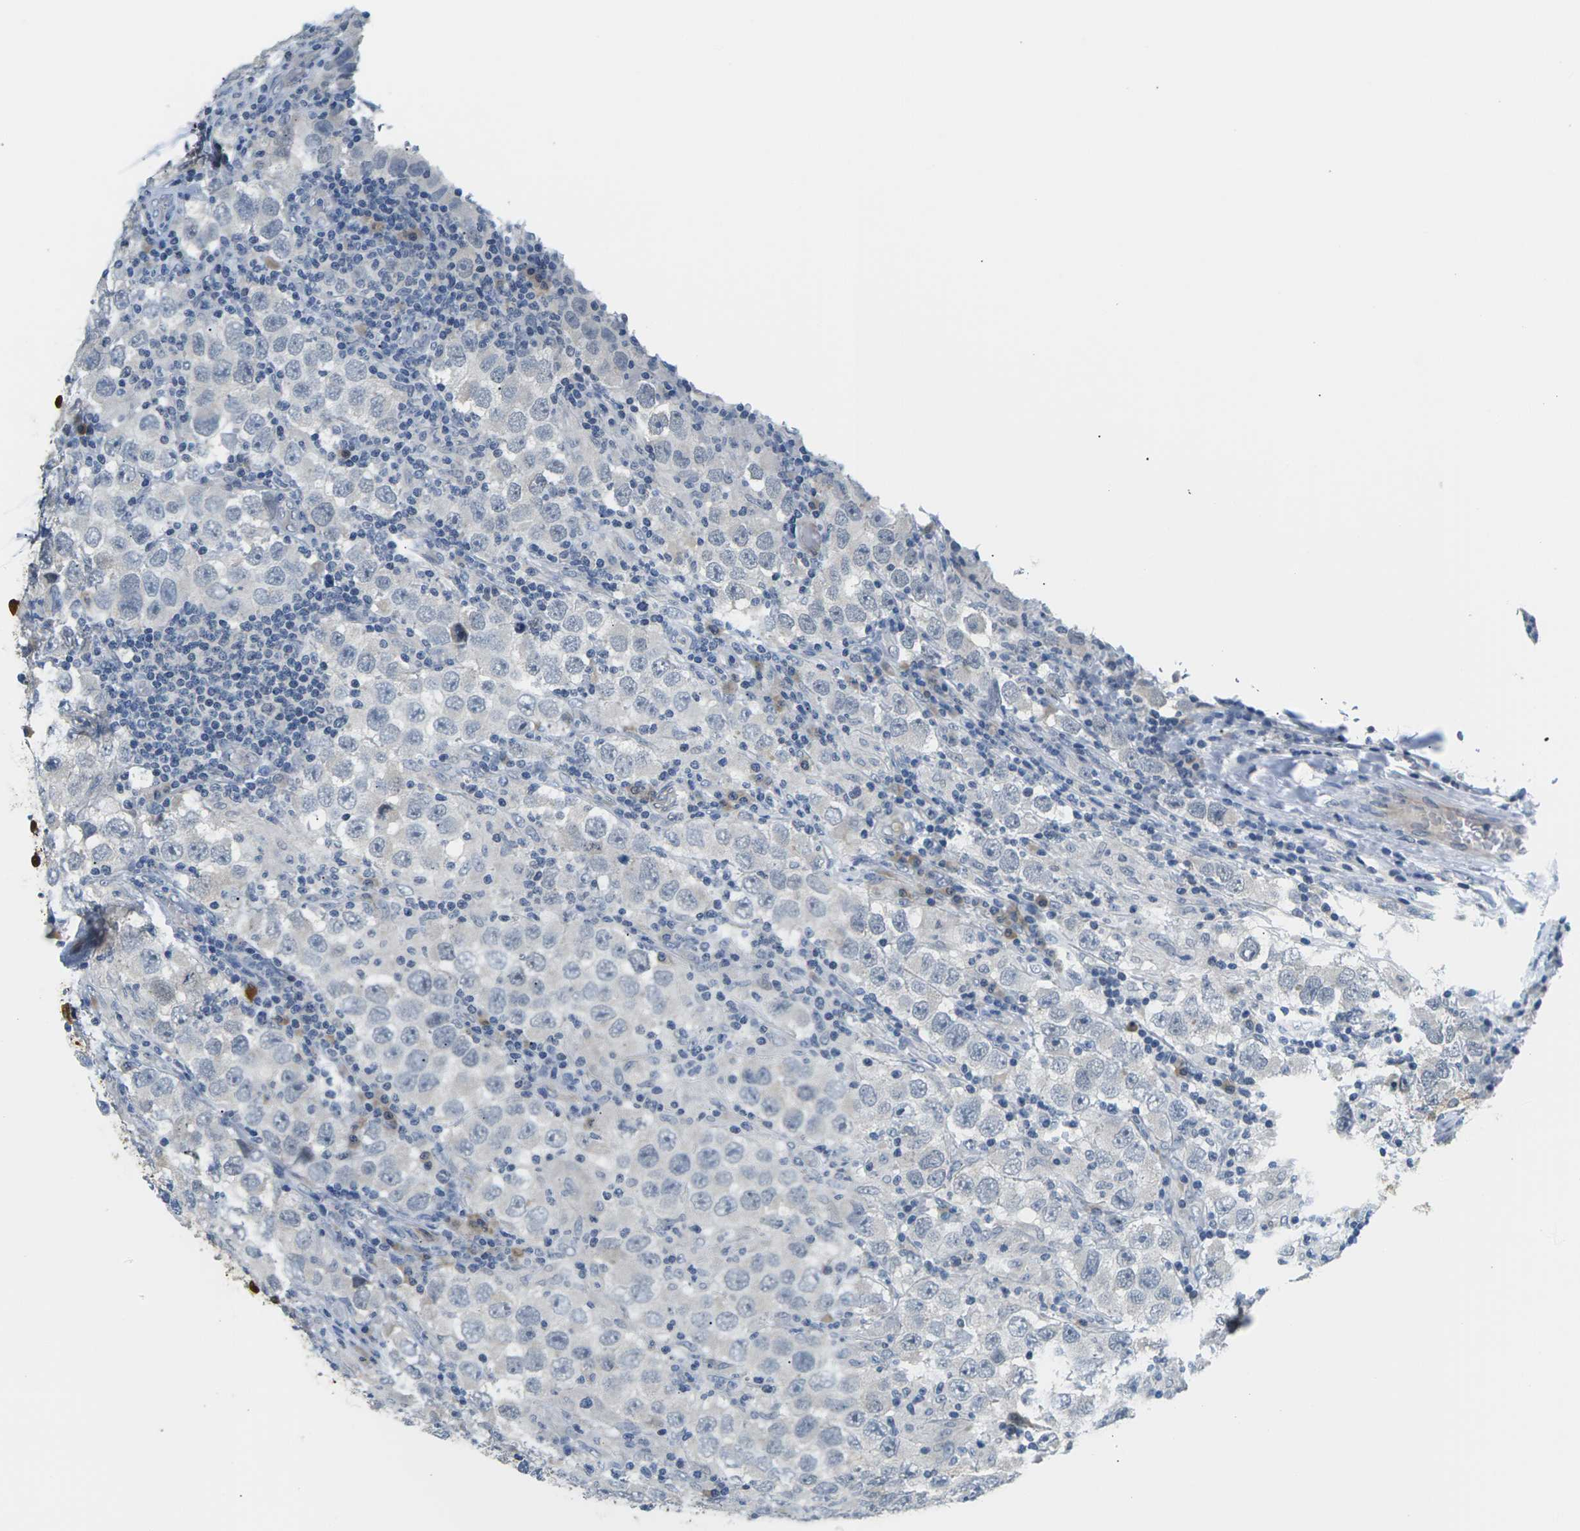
{"staining": {"intensity": "negative", "quantity": "none", "location": "none"}, "tissue": "testis cancer", "cell_type": "Tumor cells", "image_type": "cancer", "snomed": [{"axis": "morphology", "description": "Carcinoma, Embryonal, NOS"}, {"axis": "topography", "description": "Testis"}], "caption": "Immunohistochemistry photomicrograph of neoplastic tissue: human testis cancer (embryonal carcinoma) stained with DAB (3,3'-diaminobenzidine) exhibits no significant protein expression in tumor cells.", "gene": "PSAT1", "patient": {"sex": "male", "age": 21}}